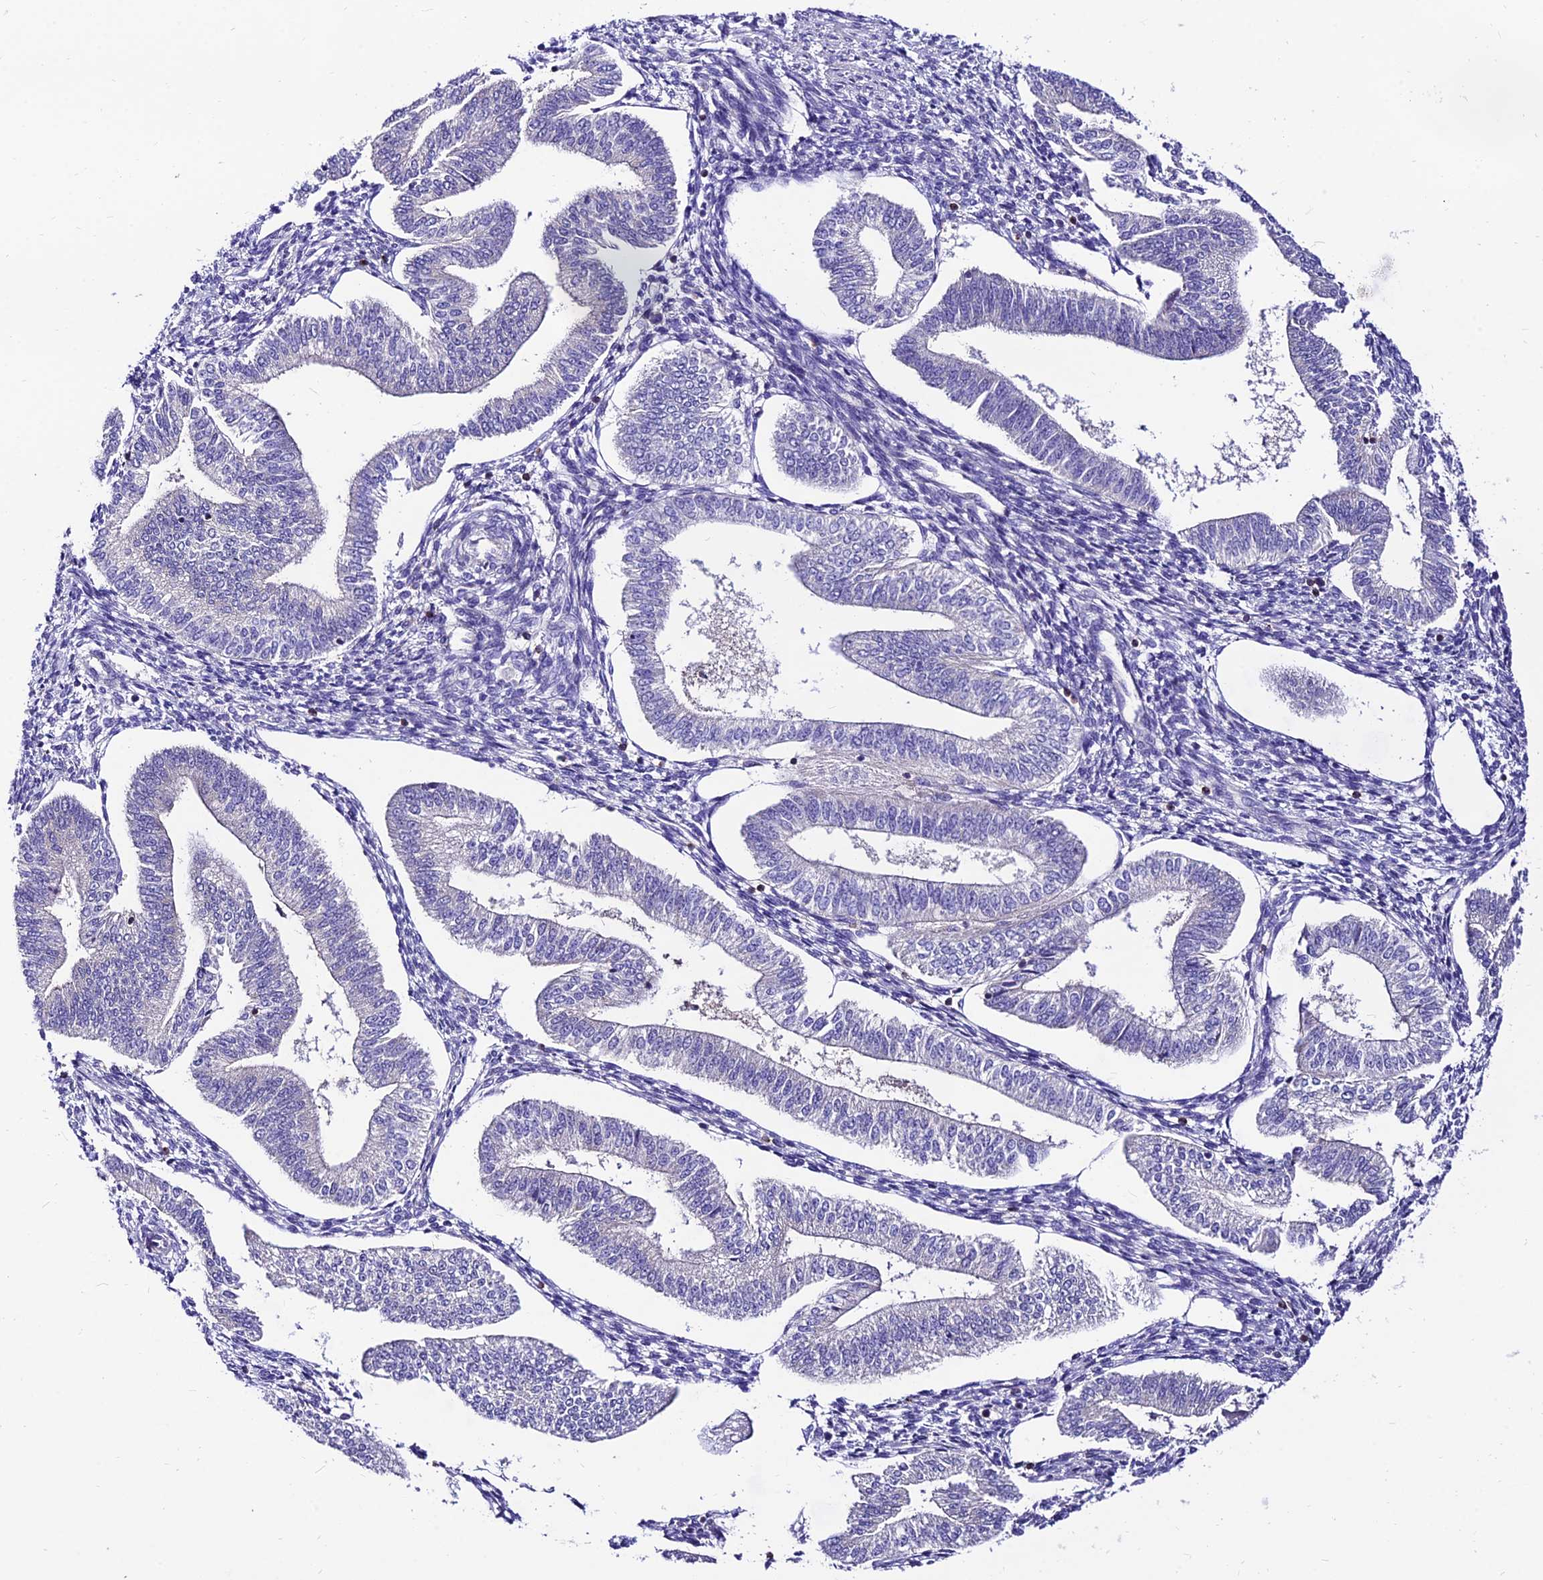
{"staining": {"intensity": "negative", "quantity": "none", "location": "none"}, "tissue": "endometrium", "cell_type": "Cells in endometrial stroma", "image_type": "normal", "snomed": [{"axis": "morphology", "description": "Normal tissue, NOS"}, {"axis": "topography", "description": "Endometrium"}], "caption": "DAB immunohistochemical staining of benign endometrium exhibits no significant positivity in cells in endometrial stroma. The staining is performed using DAB brown chromogen with nuclei counter-stained in using hematoxylin.", "gene": "C6orf132", "patient": {"sex": "female", "age": 34}}